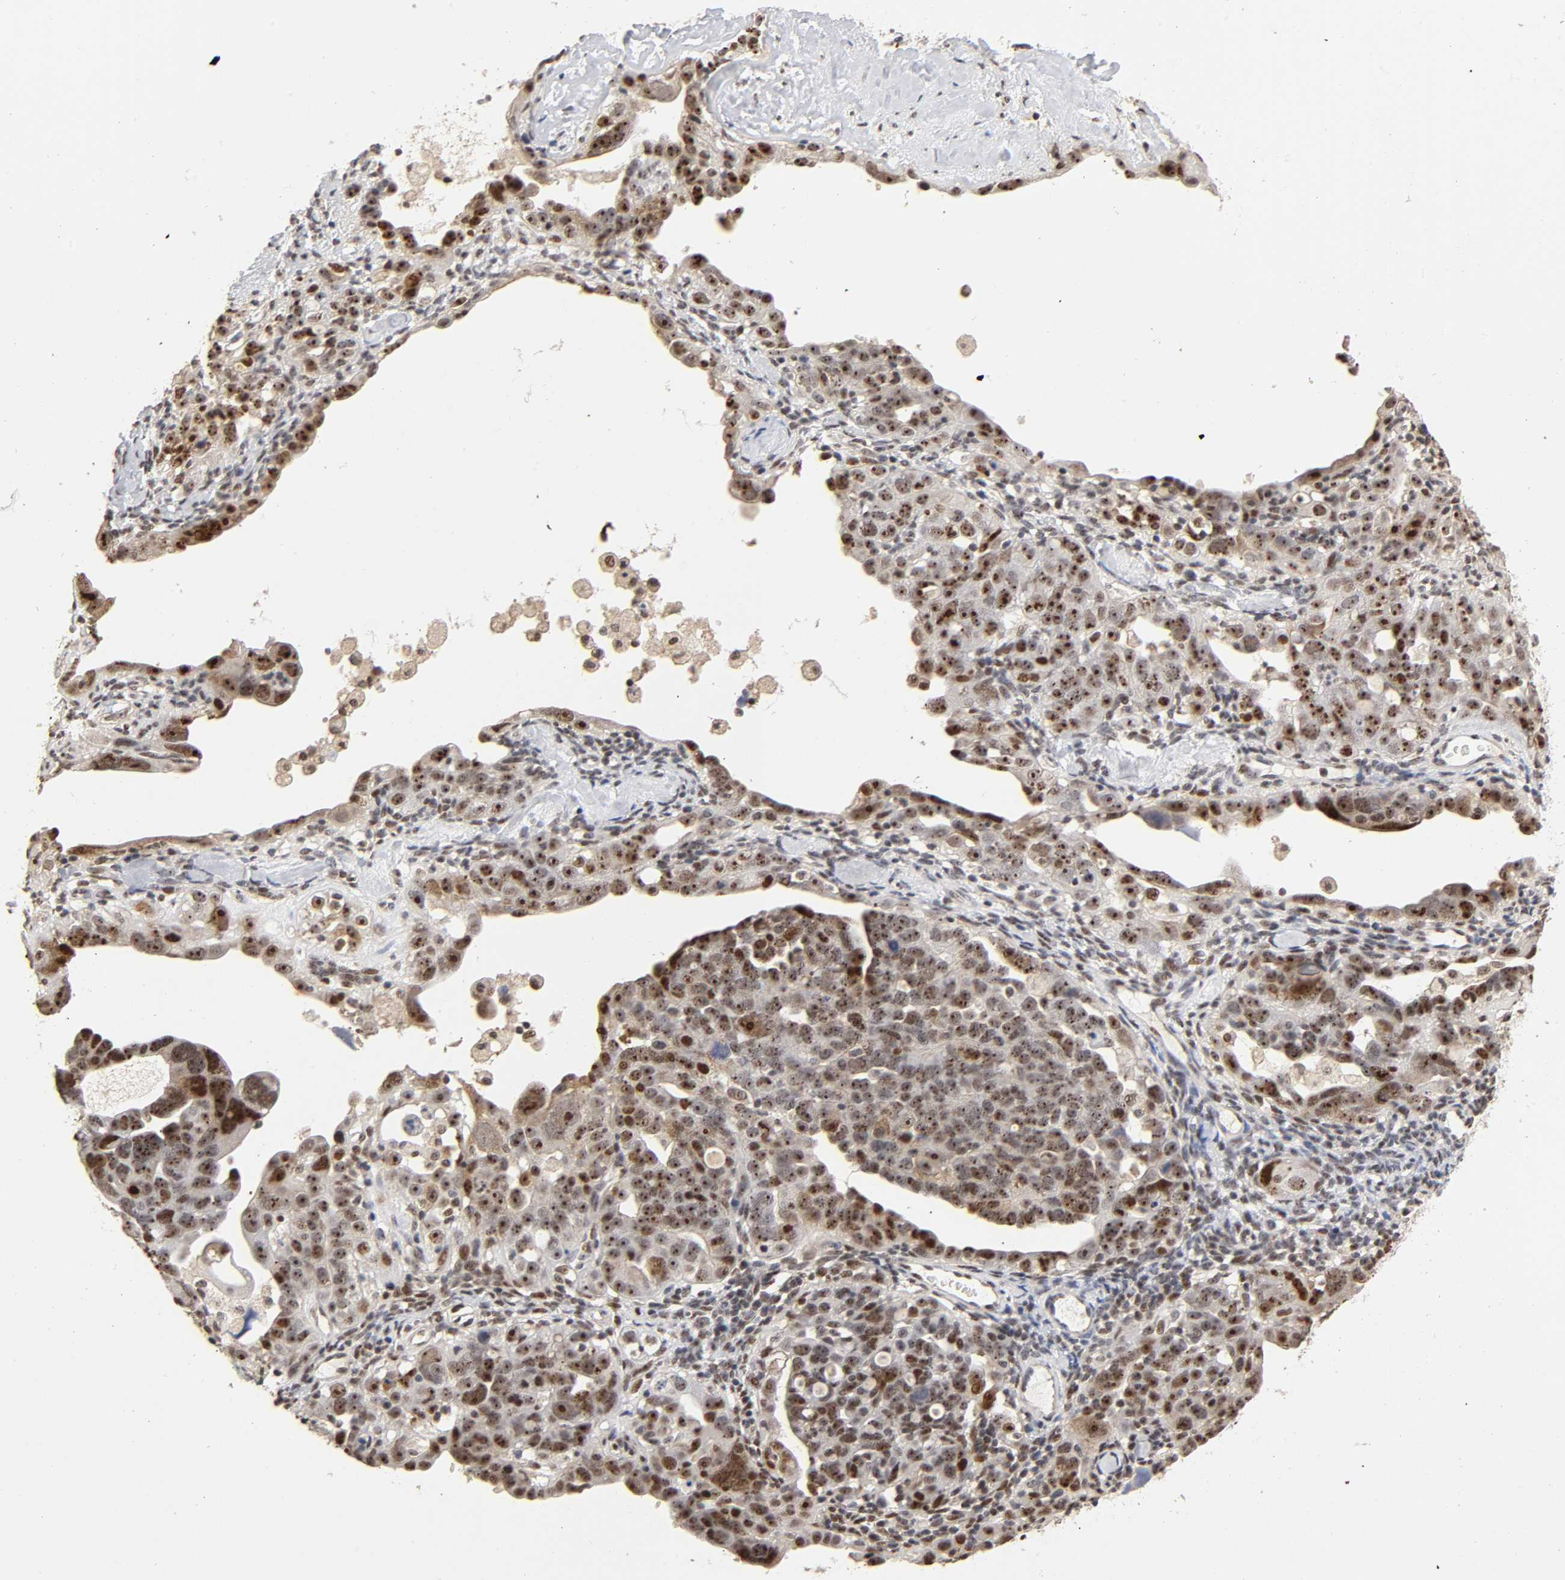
{"staining": {"intensity": "strong", "quantity": "25%-75%", "location": "cytoplasmic/membranous,nuclear"}, "tissue": "ovarian cancer", "cell_type": "Tumor cells", "image_type": "cancer", "snomed": [{"axis": "morphology", "description": "Cystadenocarcinoma, serous, NOS"}, {"axis": "topography", "description": "Ovary"}], "caption": "This photomicrograph demonstrates immunohistochemistry (IHC) staining of human ovarian cancer, with high strong cytoplasmic/membranous and nuclear expression in approximately 25%-75% of tumor cells.", "gene": "TP53RK", "patient": {"sex": "female", "age": 66}}